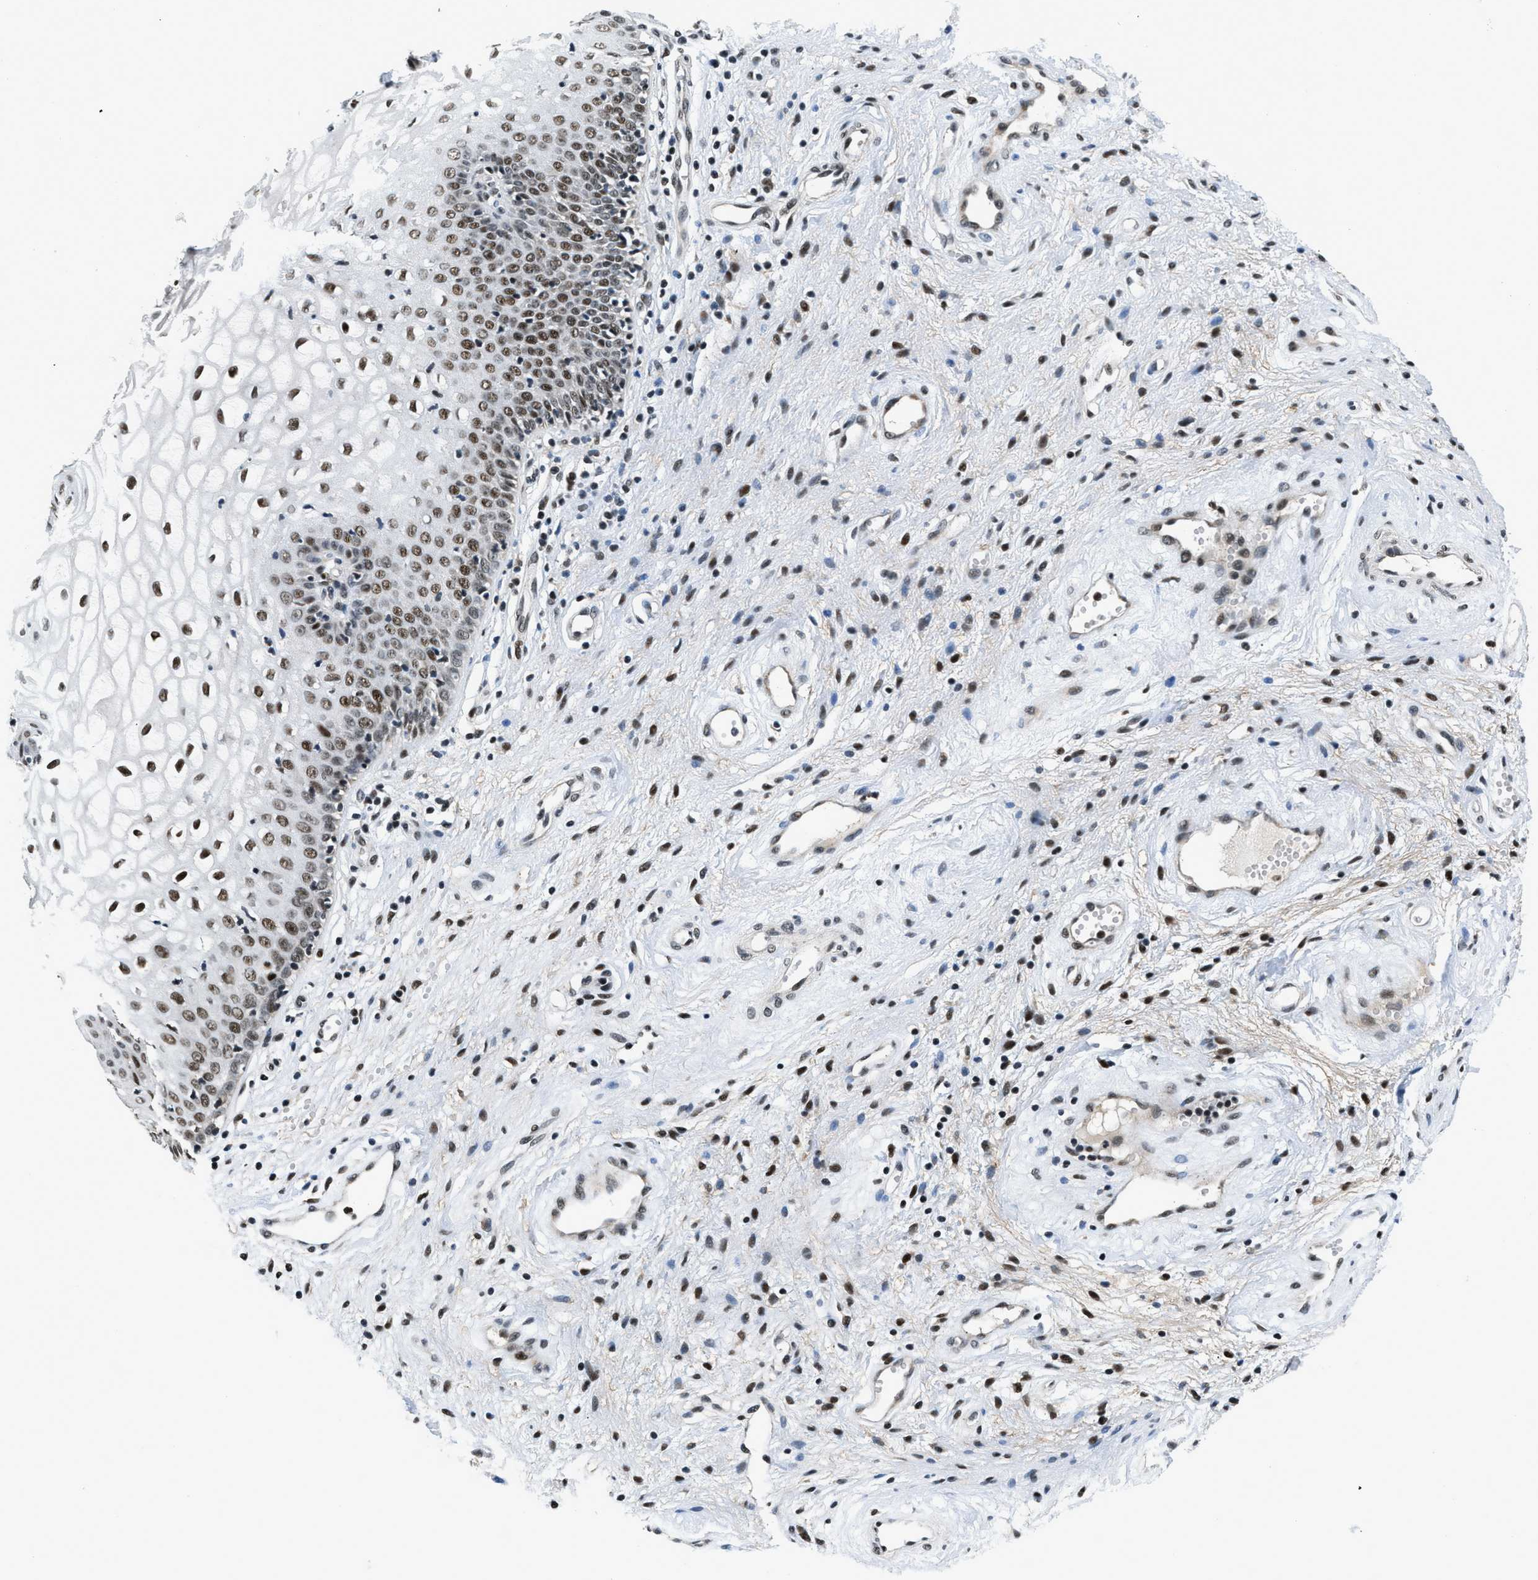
{"staining": {"intensity": "moderate", "quantity": ">75%", "location": "nuclear"}, "tissue": "vagina", "cell_type": "Squamous epithelial cells", "image_type": "normal", "snomed": [{"axis": "morphology", "description": "Normal tissue, NOS"}, {"axis": "topography", "description": "Vagina"}], "caption": "This image exhibits immunohistochemistry (IHC) staining of benign vagina, with medium moderate nuclear positivity in approximately >75% of squamous epithelial cells.", "gene": "KDM3B", "patient": {"sex": "female", "age": 34}}